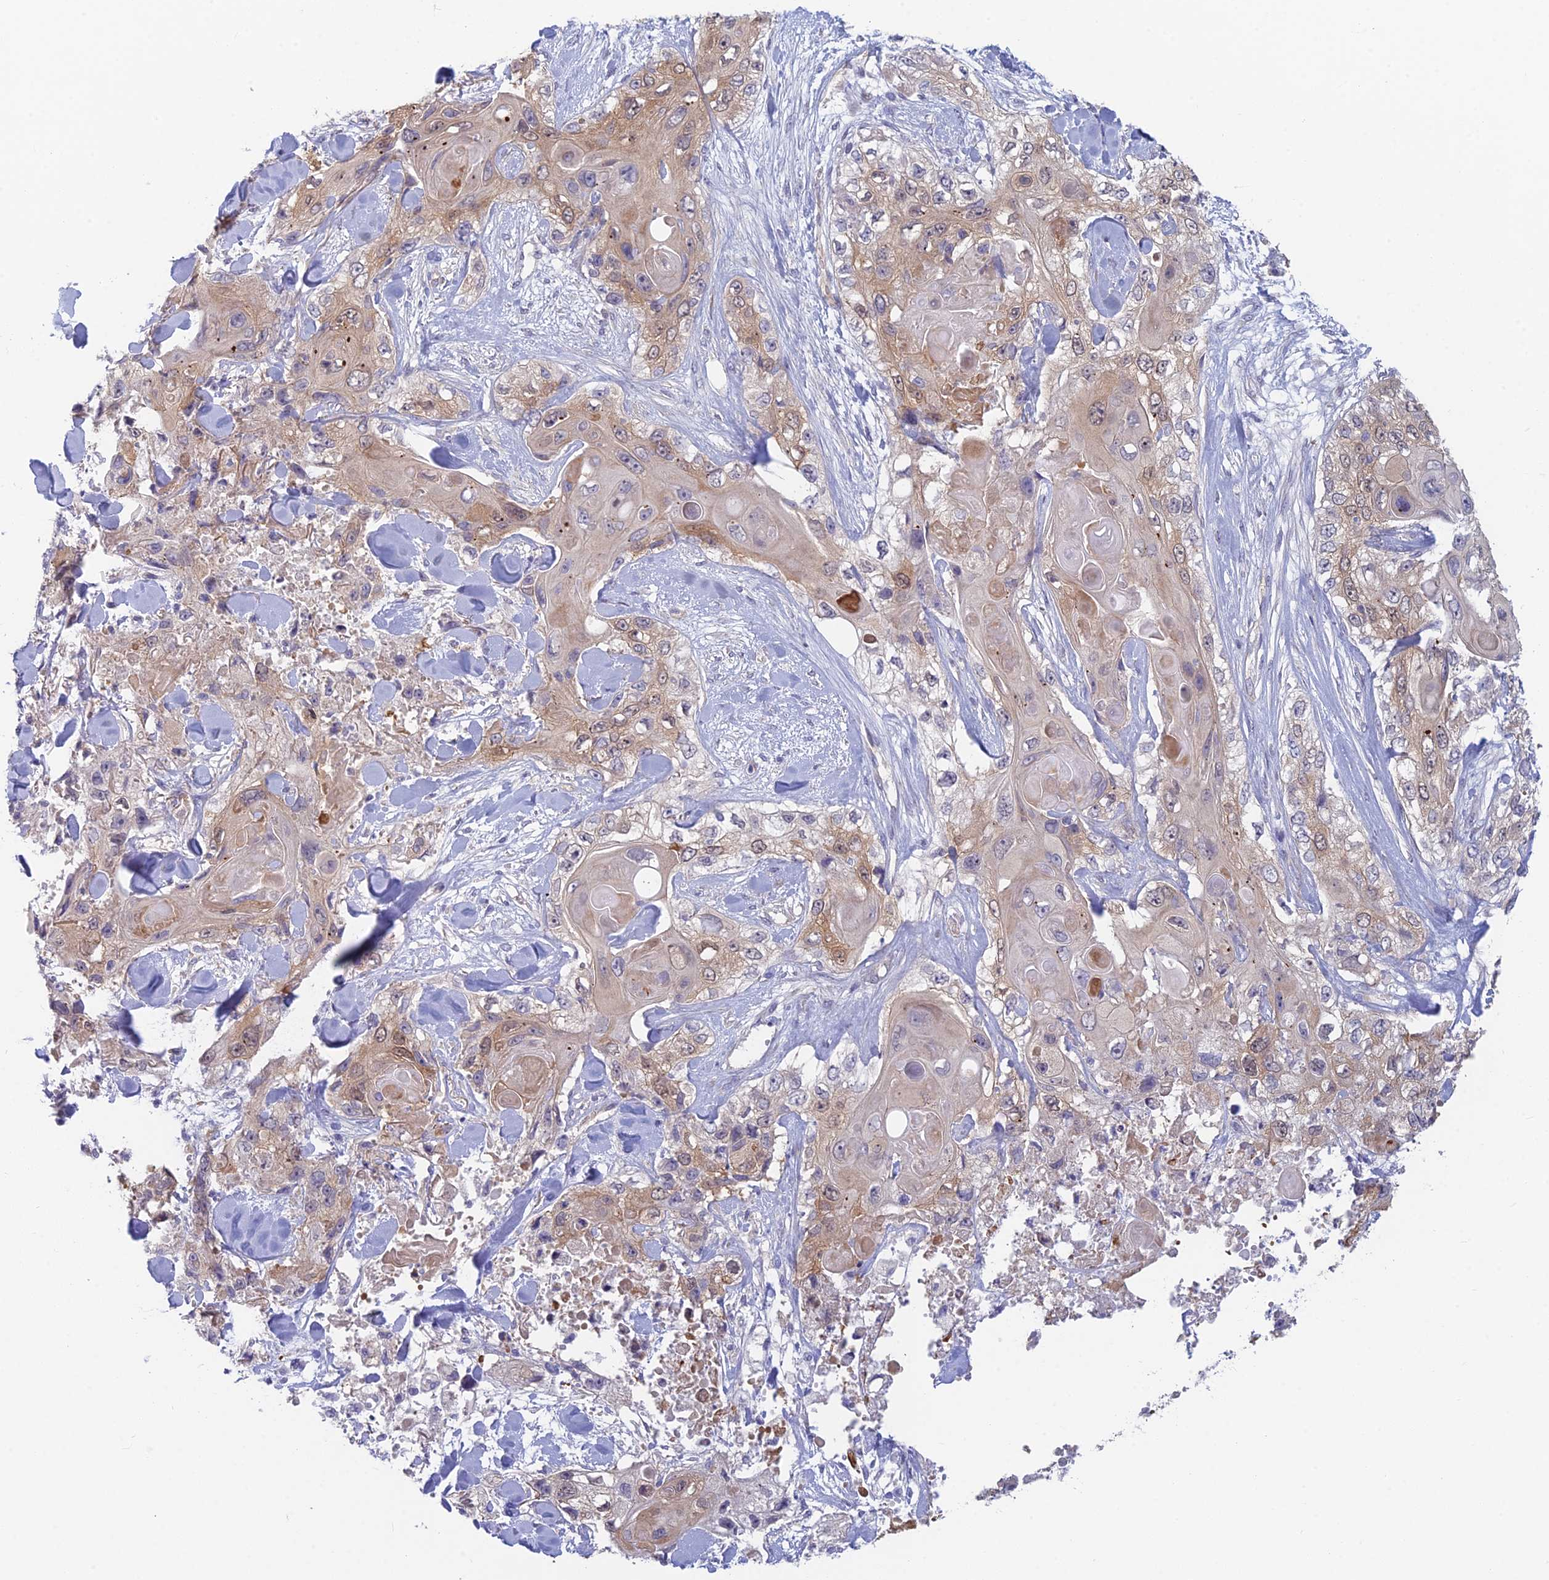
{"staining": {"intensity": "weak", "quantity": "25%-75%", "location": "cytoplasmic/membranous"}, "tissue": "skin cancer", "cell_type": "Tumor cells", "image_type": "cancer", "snomed": [{"axis": "morphology", "description": "Normal tissue, NOS"}, {"axis": "morphology", "description": "Squamous cell carcinoma, NOS"}, {"axis": "topography", "description": "Skin"}], "caption": "Protein expression analysis of skin cancer (squamous cell carcinoma) displays weak cytoplasmic/membranous positivity in about 25%-75% of tumor cells.", "gene": "PPP1R26", "patient": {"sex": "male", "age": 72}}